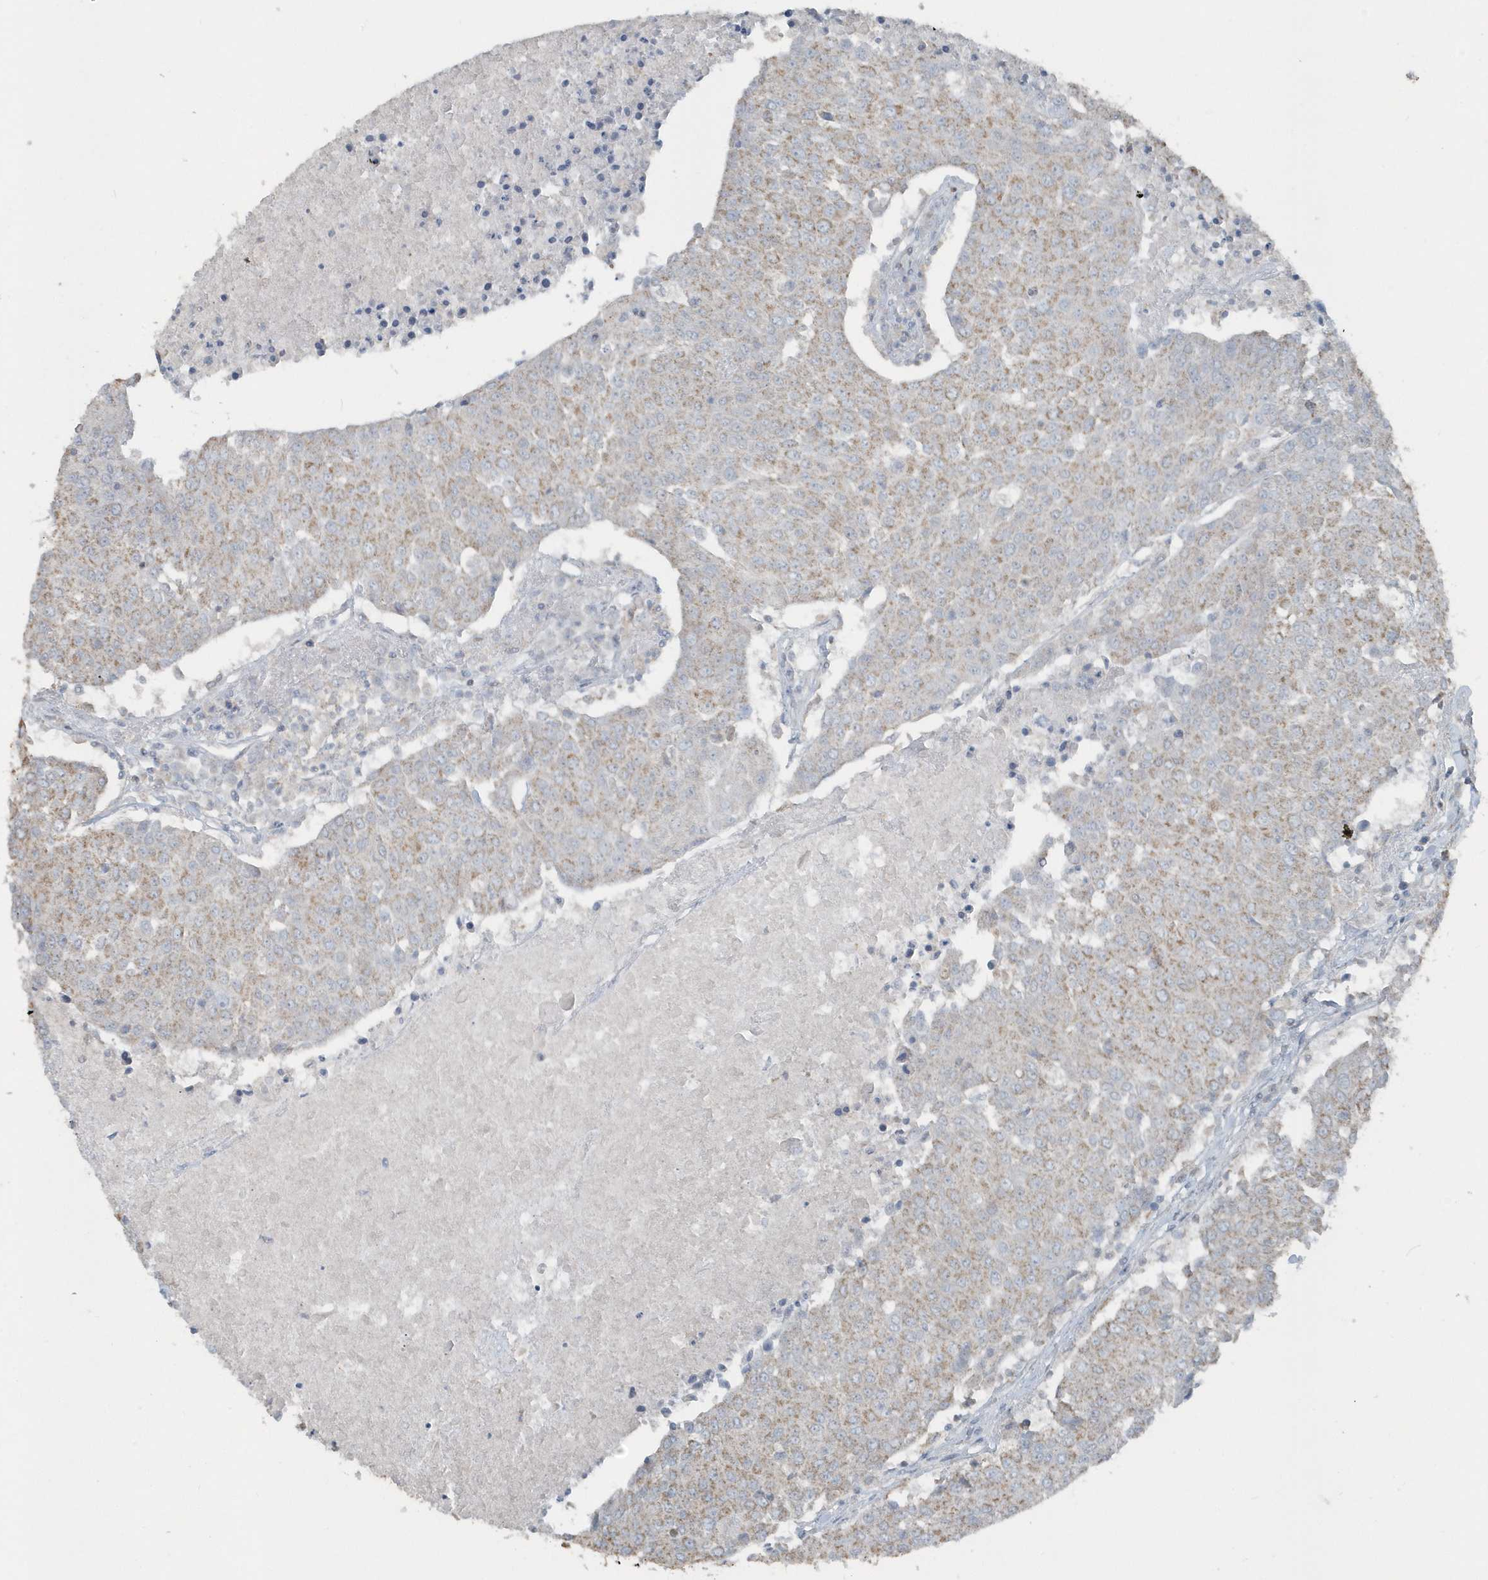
{"staining": {"intensity": "weak", "quantity": ">75%", "location": "cytoplasmic/membranous"}, "tissue": "urothelial cancer", "cell_type": "Tumor cells", "image_type": "cancer", "snomed": [{"axis": "morphology", "description": "Urothelial carcinoma, High grade"}, {"axis": "topography", "description": "Urinary bladder"}], "caption": "A micrograph showing weak cytoplasmic/membranous staining in about >75% of tumor cells in urothelial cancer, as visualized by brown immunohistochemical staining.", "gene": "ACTC1", "patient": {"sex": "female", "age": 85}}